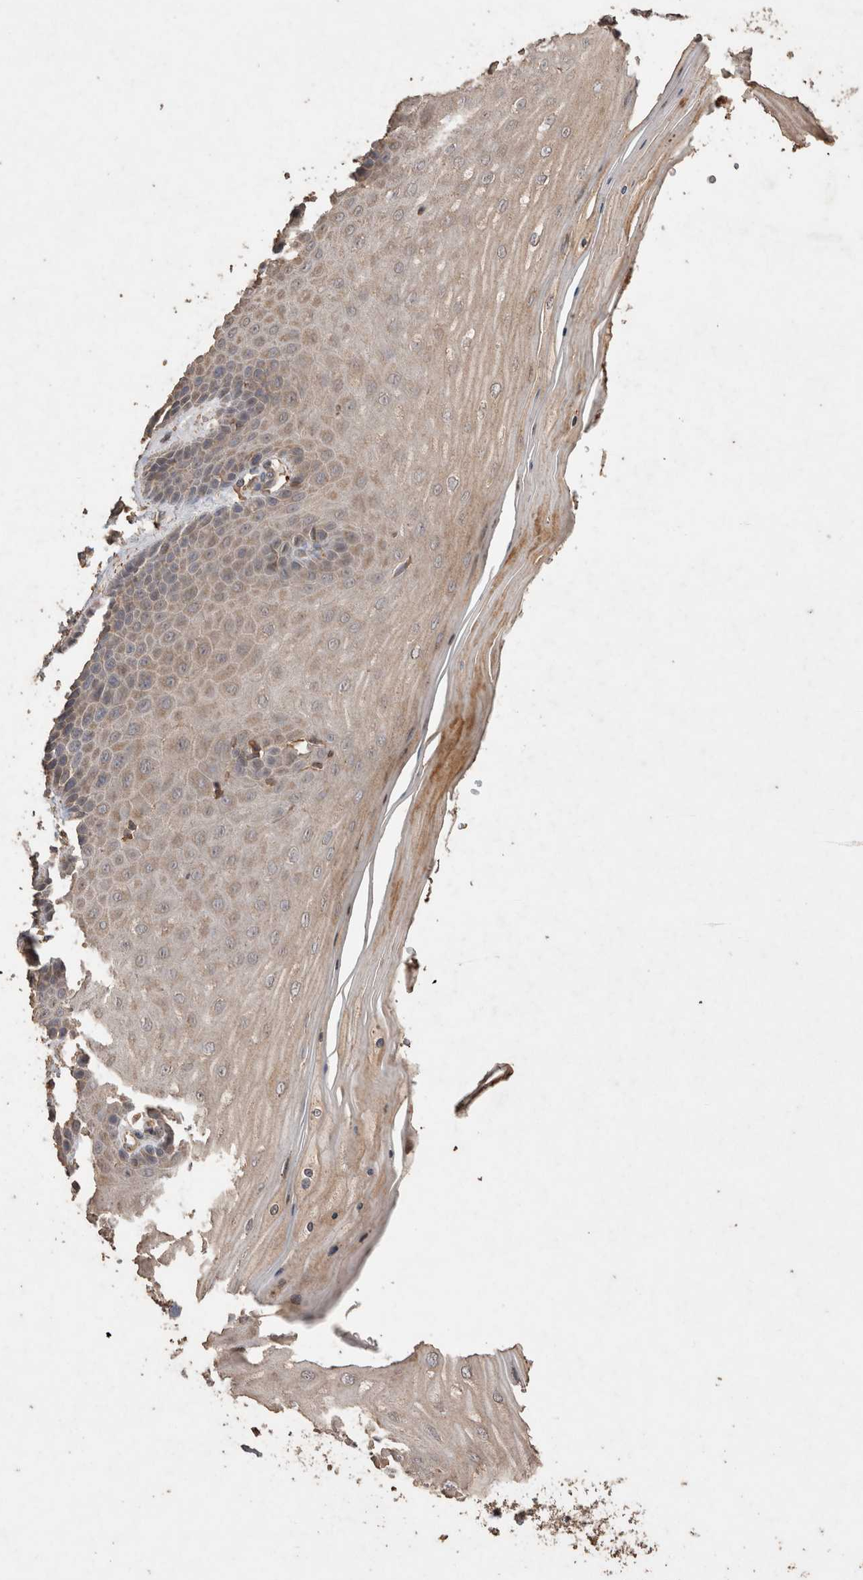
{"staining": {"intensity": "weak", "quantity": ">75%", "location": "cytoplasmic/membranous"}, "tissue": "cervix", "cell_type": "Glandular cells", "image_type": "normal", "snomed": [{"axis": "morphology", "description": "Normal tissue, NOS"}, {"axis": "topography", "description": "Cervix"}], "caption": "A photomicrograph of cervix stained for a protein shows weak cytoplasmic/membranous brown staining in glandular cells. The protein of interest is stained brown, and the nuclei are stained in blue (DAB IHC with brightfield microscopy, high magnification).", "gene": "SNX31", "patient": {"sex": "female", "age": 55}}